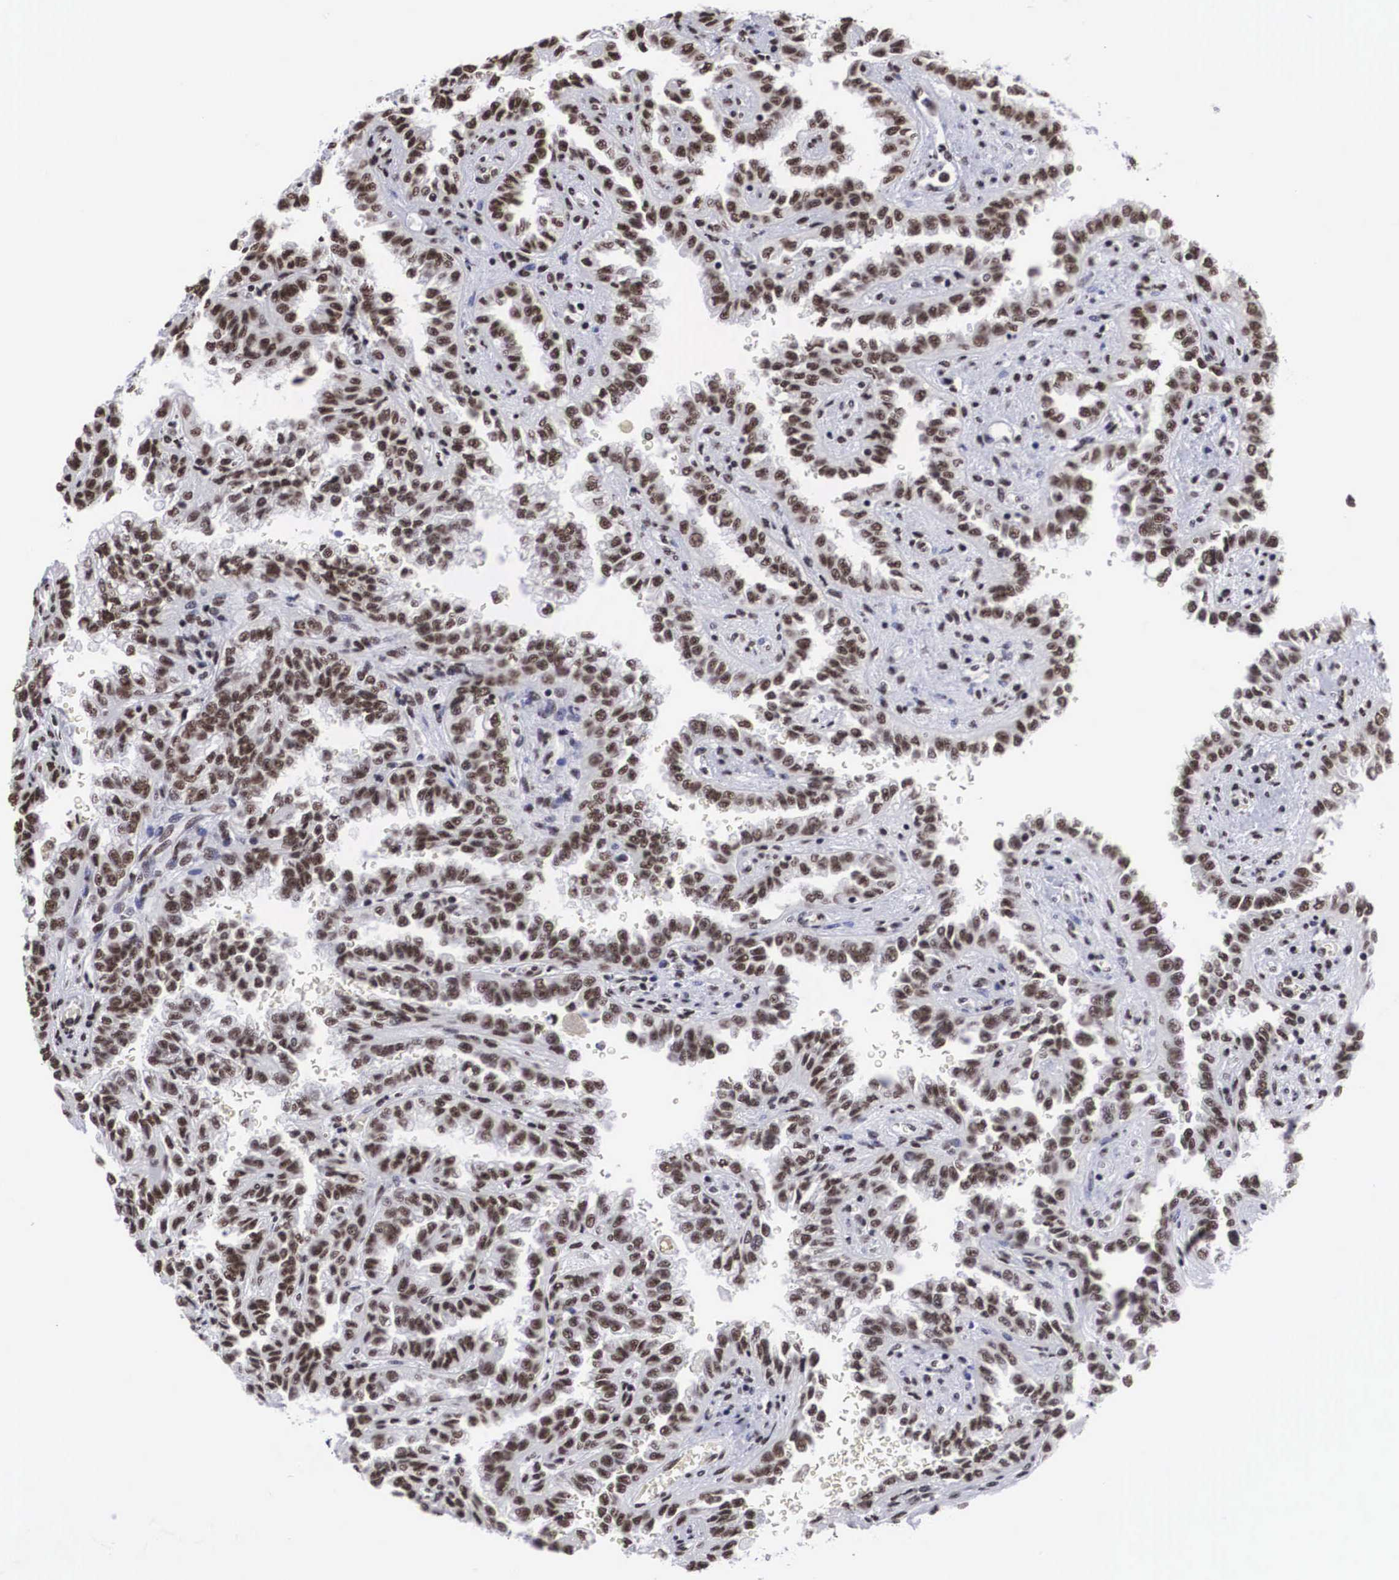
{"staining": {"intensity": "moderate", "quantity": ">75%", "location": "nuclear"}, "tissue": "renal cancer", "cell_type": "Tumor cells", "image_type": "cancer", "snomed": [{"axis": "morphology", "description": "Inflammation, NOS"}, {"axis": "morphology", "description": "Adenocarcinoma, NOS"}, {"axis": "topography", "description": "Kidney"}], "caption": "Moderate nuclear protein expression is identified in about >75% of tumor cells in renal adenocarcinoma.", "gene": "ACIN1", "patient": {"sex": "male", "age": 68}}